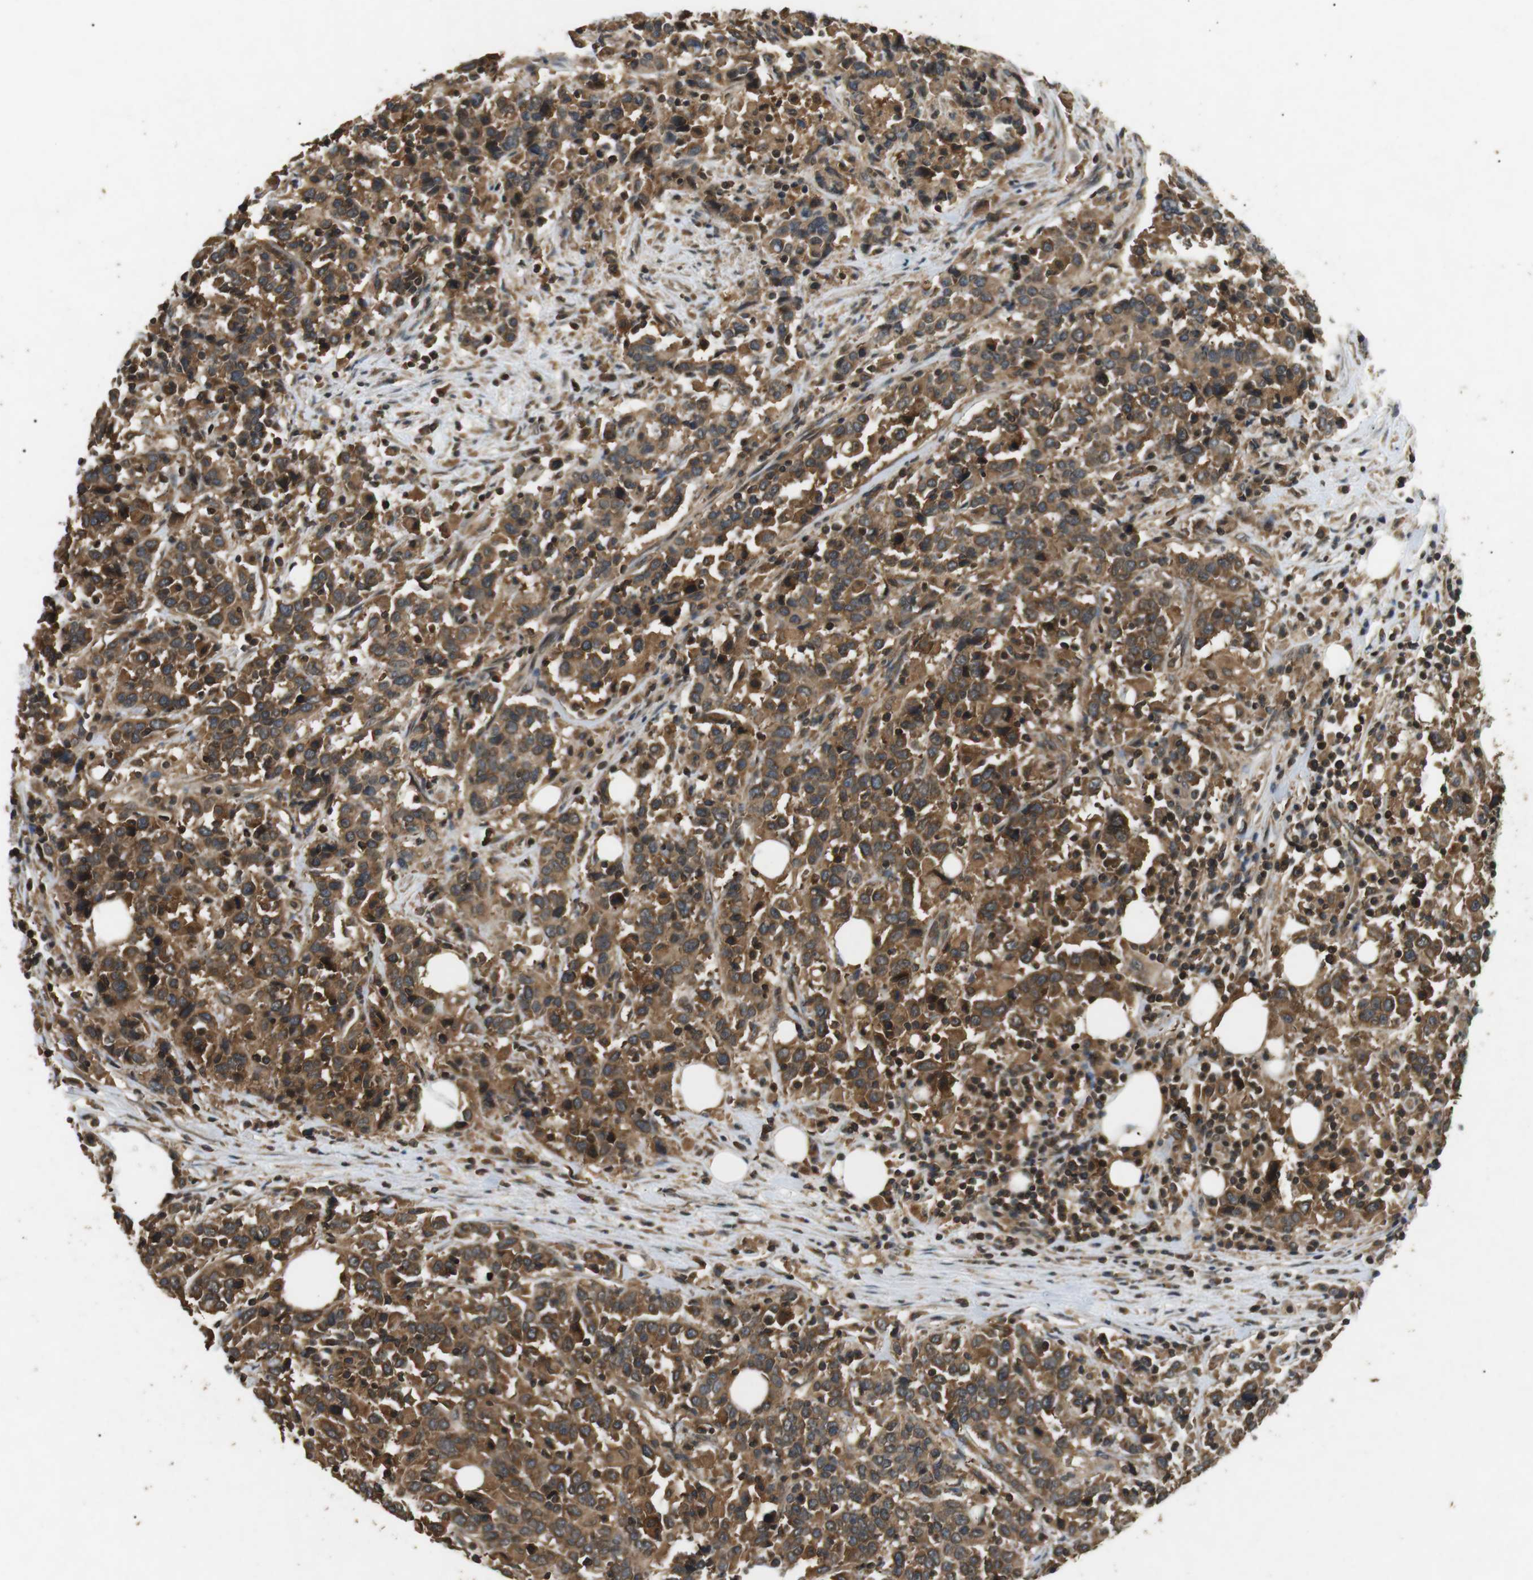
{"staining": {"intensity": "strong", "quantity": ">75%", "location": "cytoplasmic/membranous"}, "tissue": "urothelial cancer", "cell_type": "Tumor cells", "image_type": "cancer", "snomed": [{"axis": "morphology", "description": "Urothelial carcinoma, High grade"}, {"axis": "topography", "description": "Urinary bladder"}], "caption": "An image of human urothelial cancer stained for a protein reveals strong cytoplasmic/membranous brown staining in tumor cells.", "gene": "TBC1D15", "patient": {"sex": "male", "age": 61}}